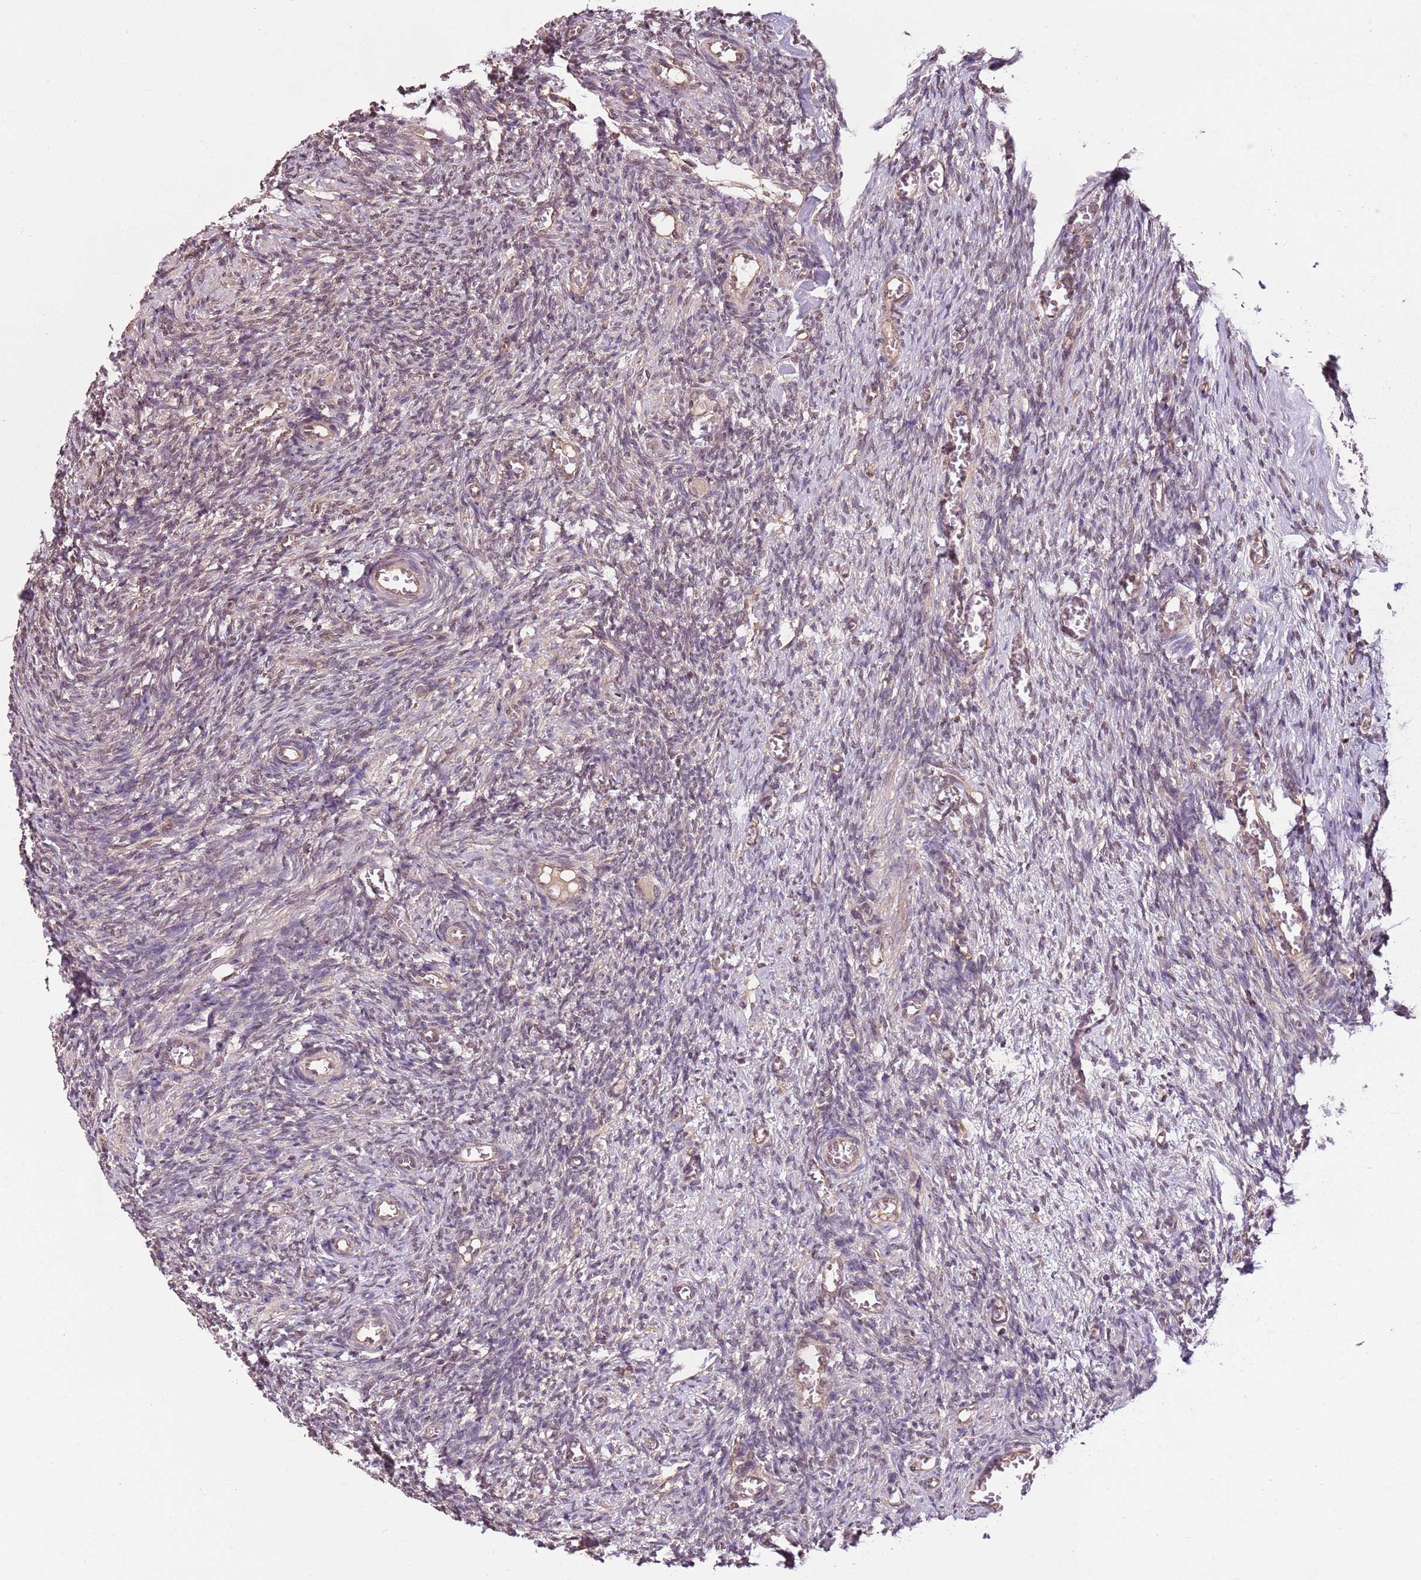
{"staining": {"intensity": "weak", "quantity": "<25%", "location": "cytoplasmic/membranous"}, "tissue": "ovary", "cell_type": "Ovarian stroma cells", "image_type": "normal", "snomed": [{"axis": "morphology", "description": "Normal tissue, NOS"}, {"axis": "topography", "description": "Ovary"}], "caption": "An image of human ovary is negative for staining in ovarian stroma cells. (Stains: DAB immunohistochemistry (IHC) with hematoxylin counter stain, Microscopy: brightfield microscopy at high magnification).", "gene": "CAPN9", "patient": {"sex": "female", "age": 27}}